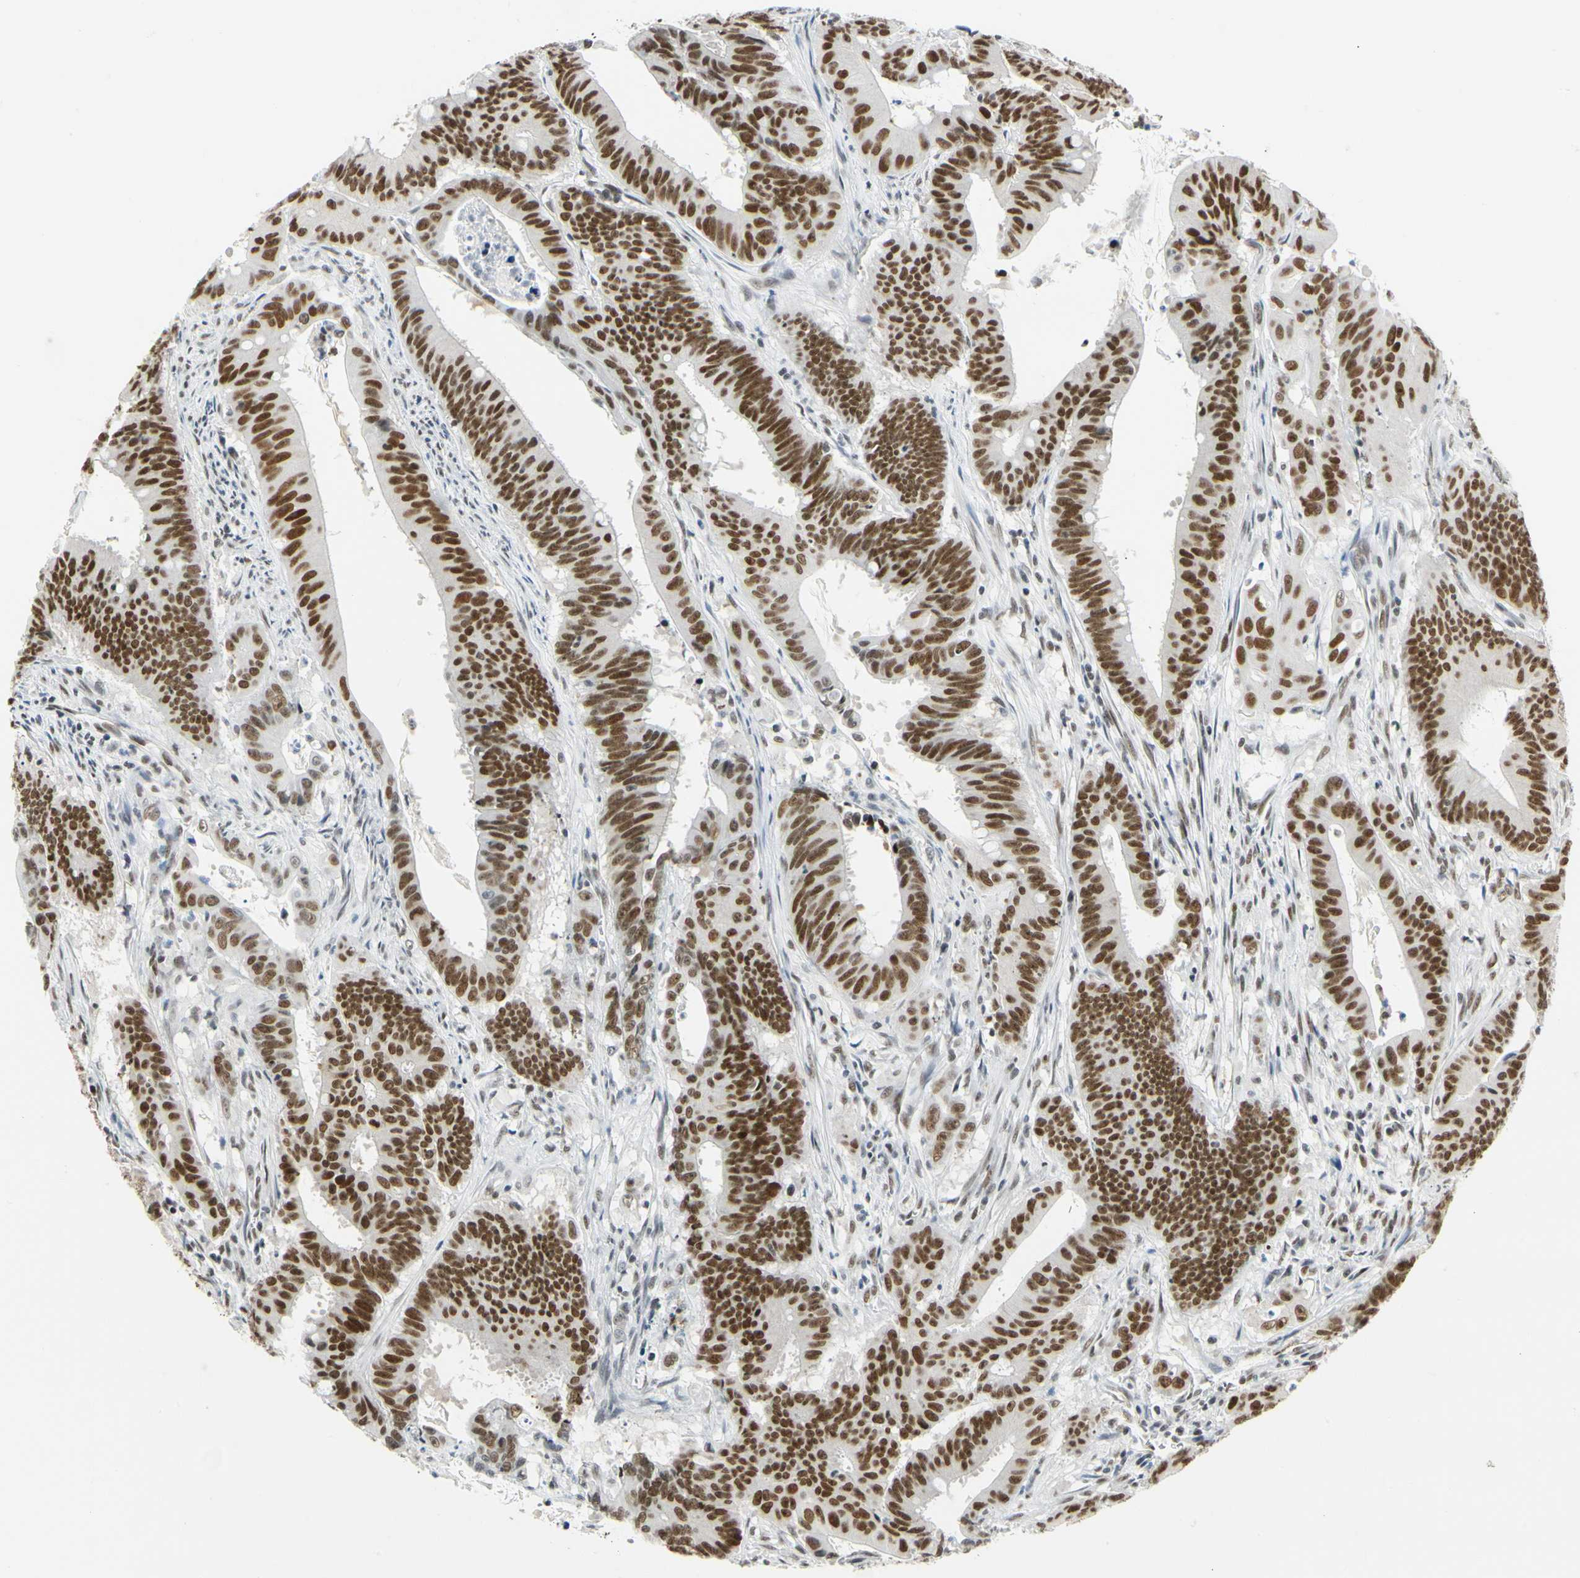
{"staining": {"intensity": "strong", "quantity": ">75%", "location": "nuclear"}, "tissue": "colorectal cancer", "cell_type": "Tumor cells", "image_type": "cancer", "snomed": [{"axis": "morphology", "description": "Adenocarcinoma, NOS"}, {"axis": "topography", "description": "Colon"}], "caption": "Protein expression analysis of colorectal adenocarcinoma displays strong nuclear staining in about >75% of tumor cells. (DAB (3,3'-diaminobenzidine) = brown stain, brightfield microscopy at high magnification).", "gene": "ZSCAN16", "patient": {"sex": "male", "age": 45}}